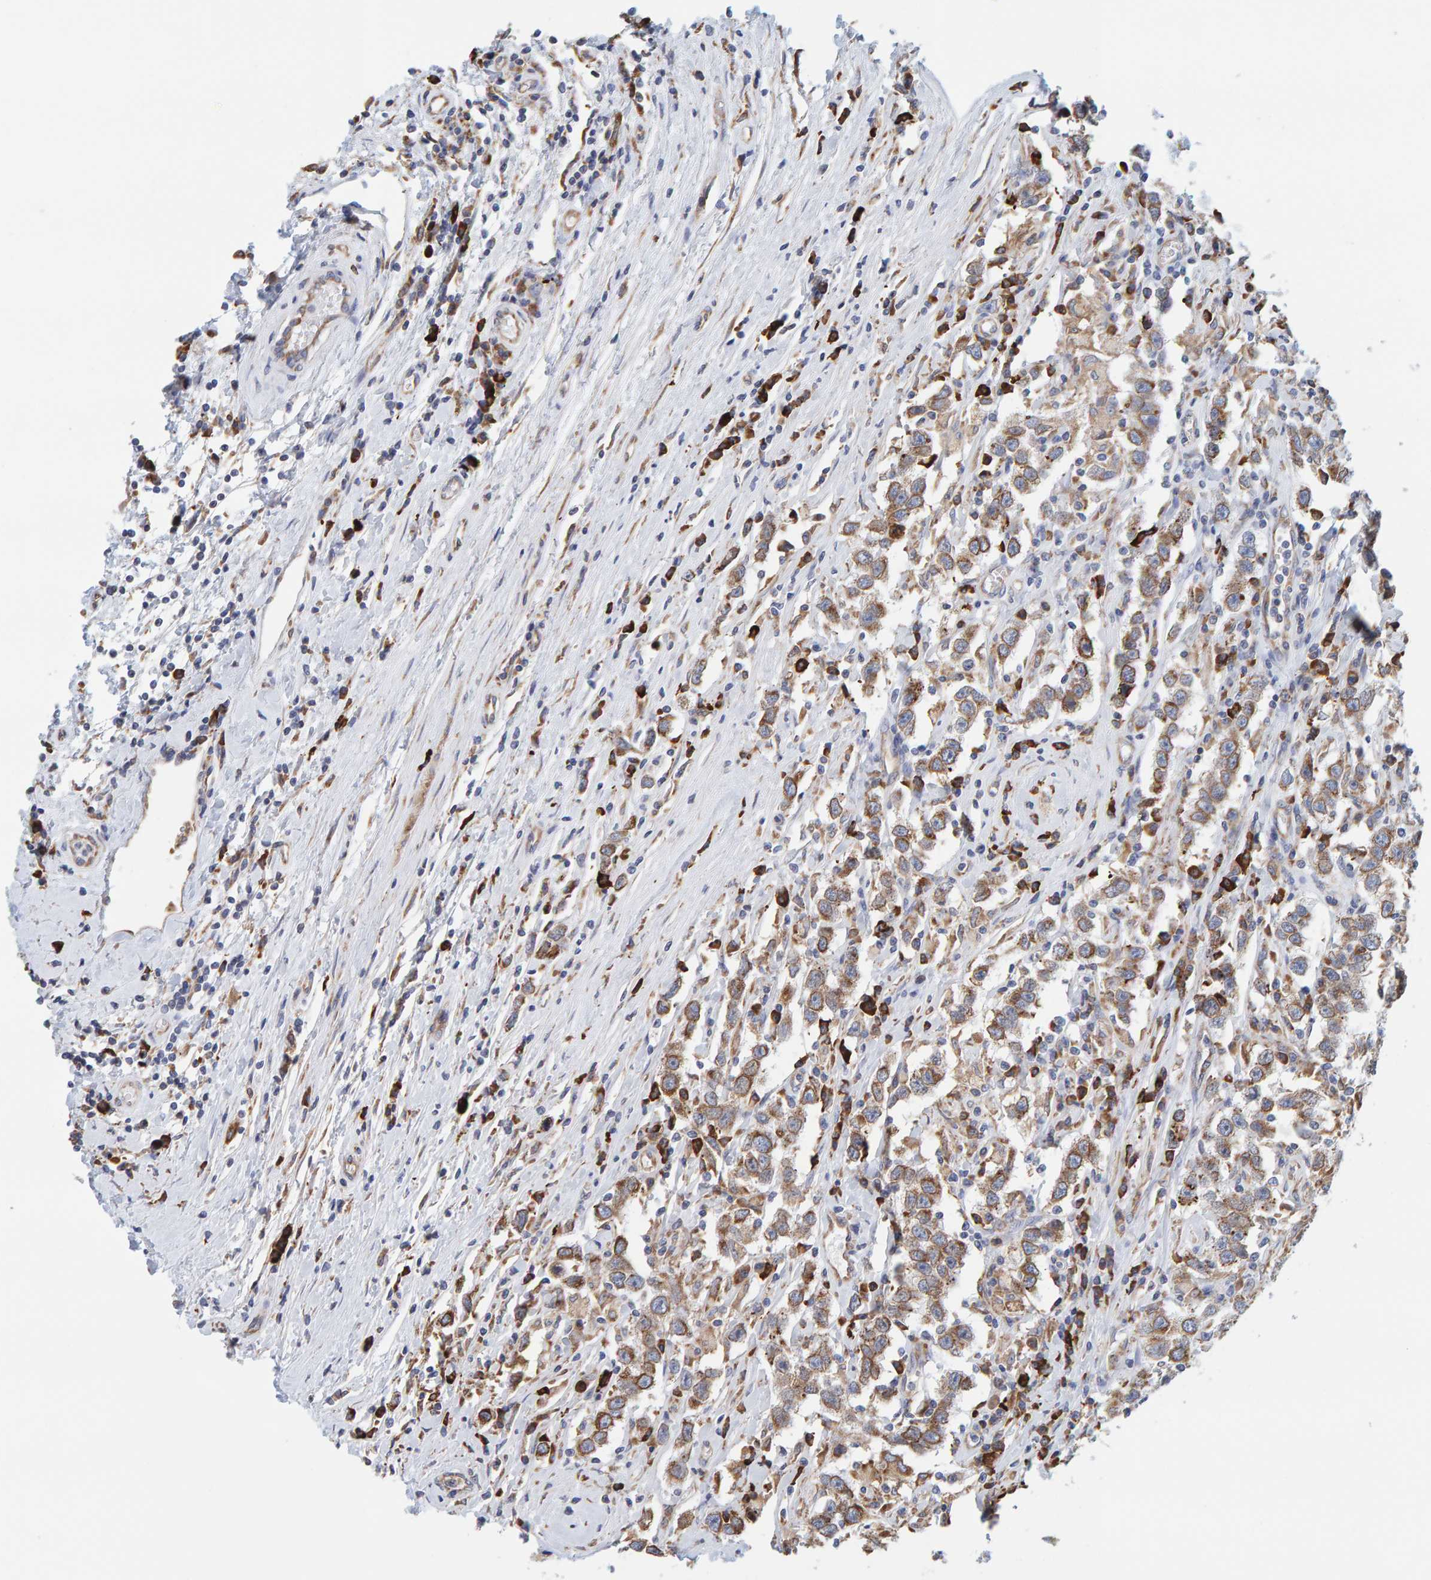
{"staining": {"intensity": "moderate", "quantity": ">75%", "location": "cytoplasmic/membranous"}, "tissue": "testis cancer", "cell_type": "Tumor cells", "image_type": "cancer", "snomed": [{"axis": "morphology", "description": "Seminoma, NOS"}, {"axis": "topography", "description": "Testis"}], "caption": "DAB immunohistochemical staining of human seminoma (testis) demonstrates moderate cytoplasmic/membranous protein expression in approximately >75% of tumor cells.", "gene": "SGPL1", "patient": {"sex": "male", "age": 41}}